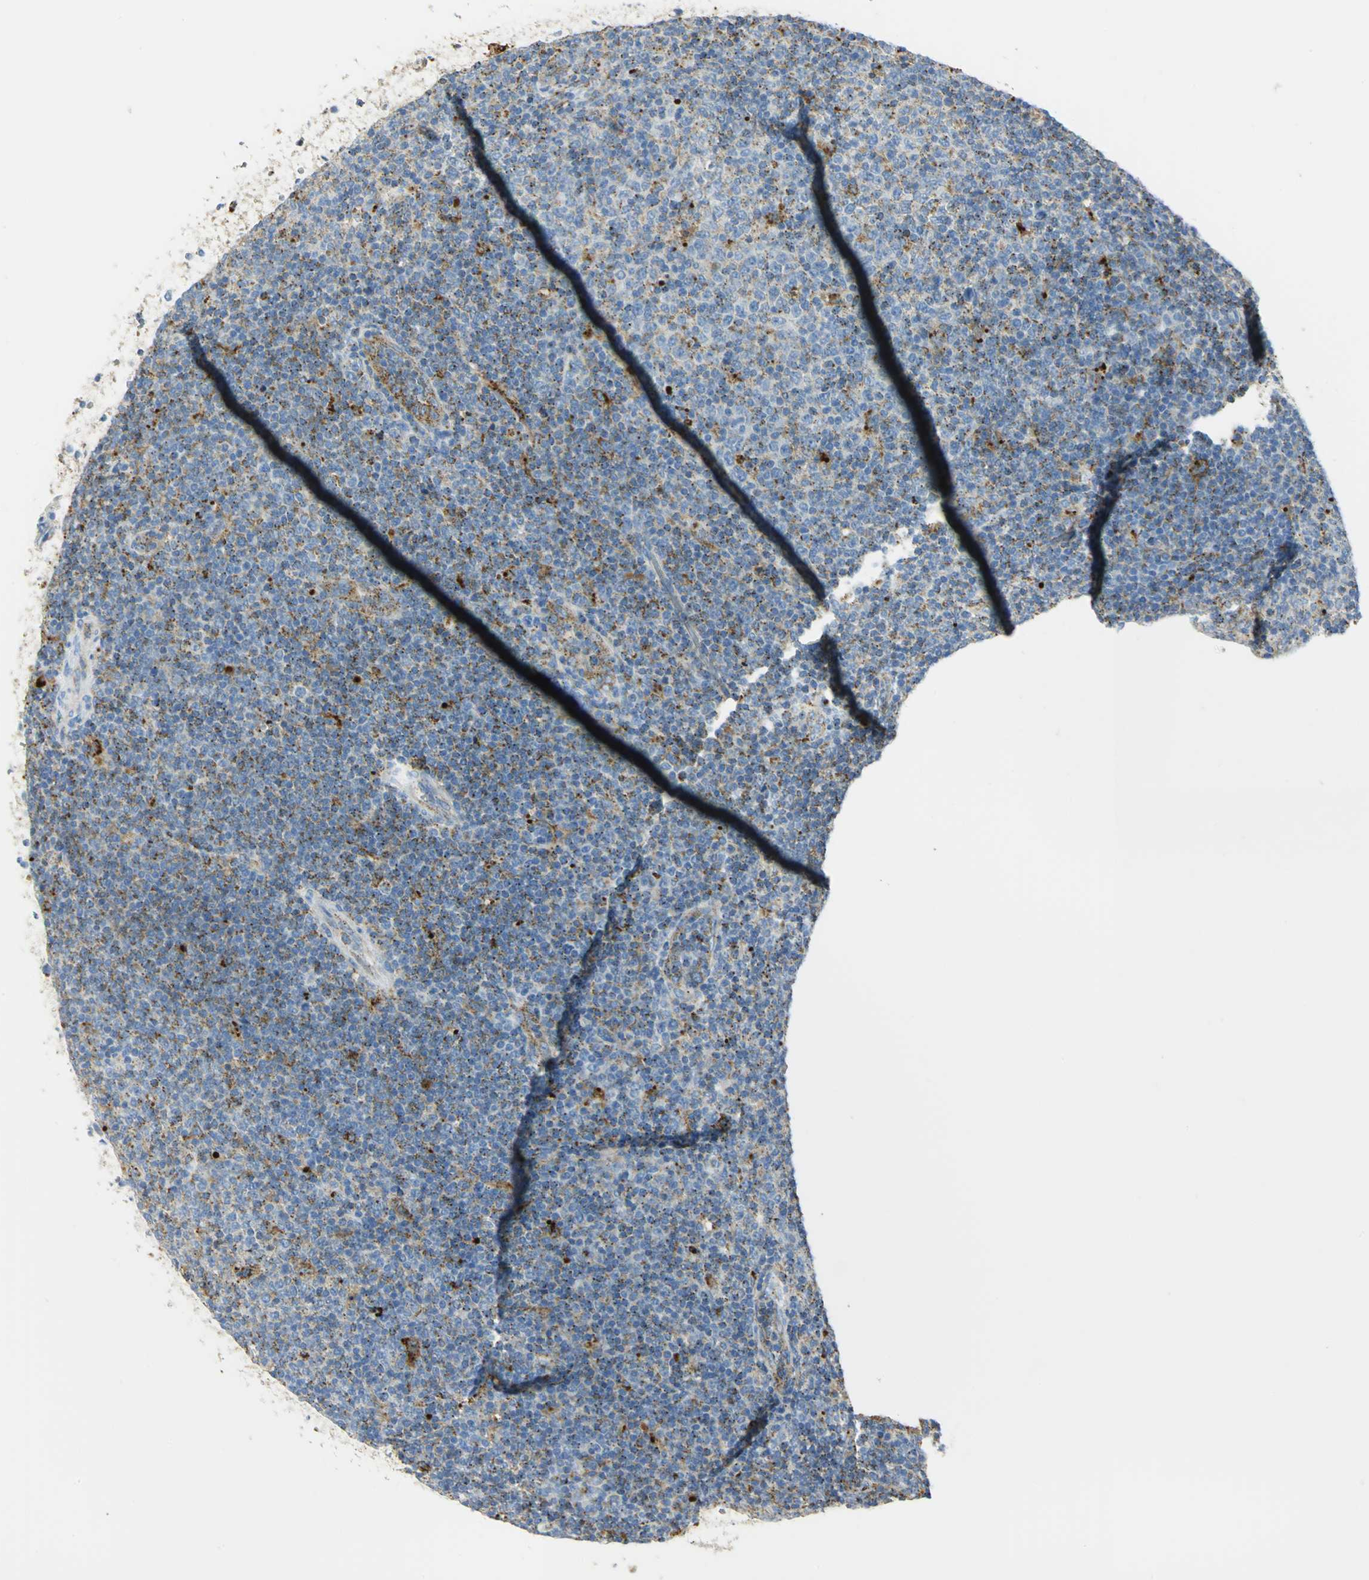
{"staining": {"intensity": "moderate", "quantity": "<25%", "location": "cytoplasmic/membranous"}, "tissue": "lymphoma", "cell_type": "Tumor cells", "image_type": "cancer", "snomed": [{"axis": "morphology", "description": "Malignant lymphoma, non-Hodgkin's type, Low grade"}, {"axis": "topography", "description": "Lymph node"}], "caption": "Protein expression analysis of human malignant lymphoma, non-Hodgkin's type (low-grade) reveals moderate cytoplasmic/membranous staining in about <25% of tumor cells.", "gene": "ARSA", "patient": {"sex": "male", "age": 70}}